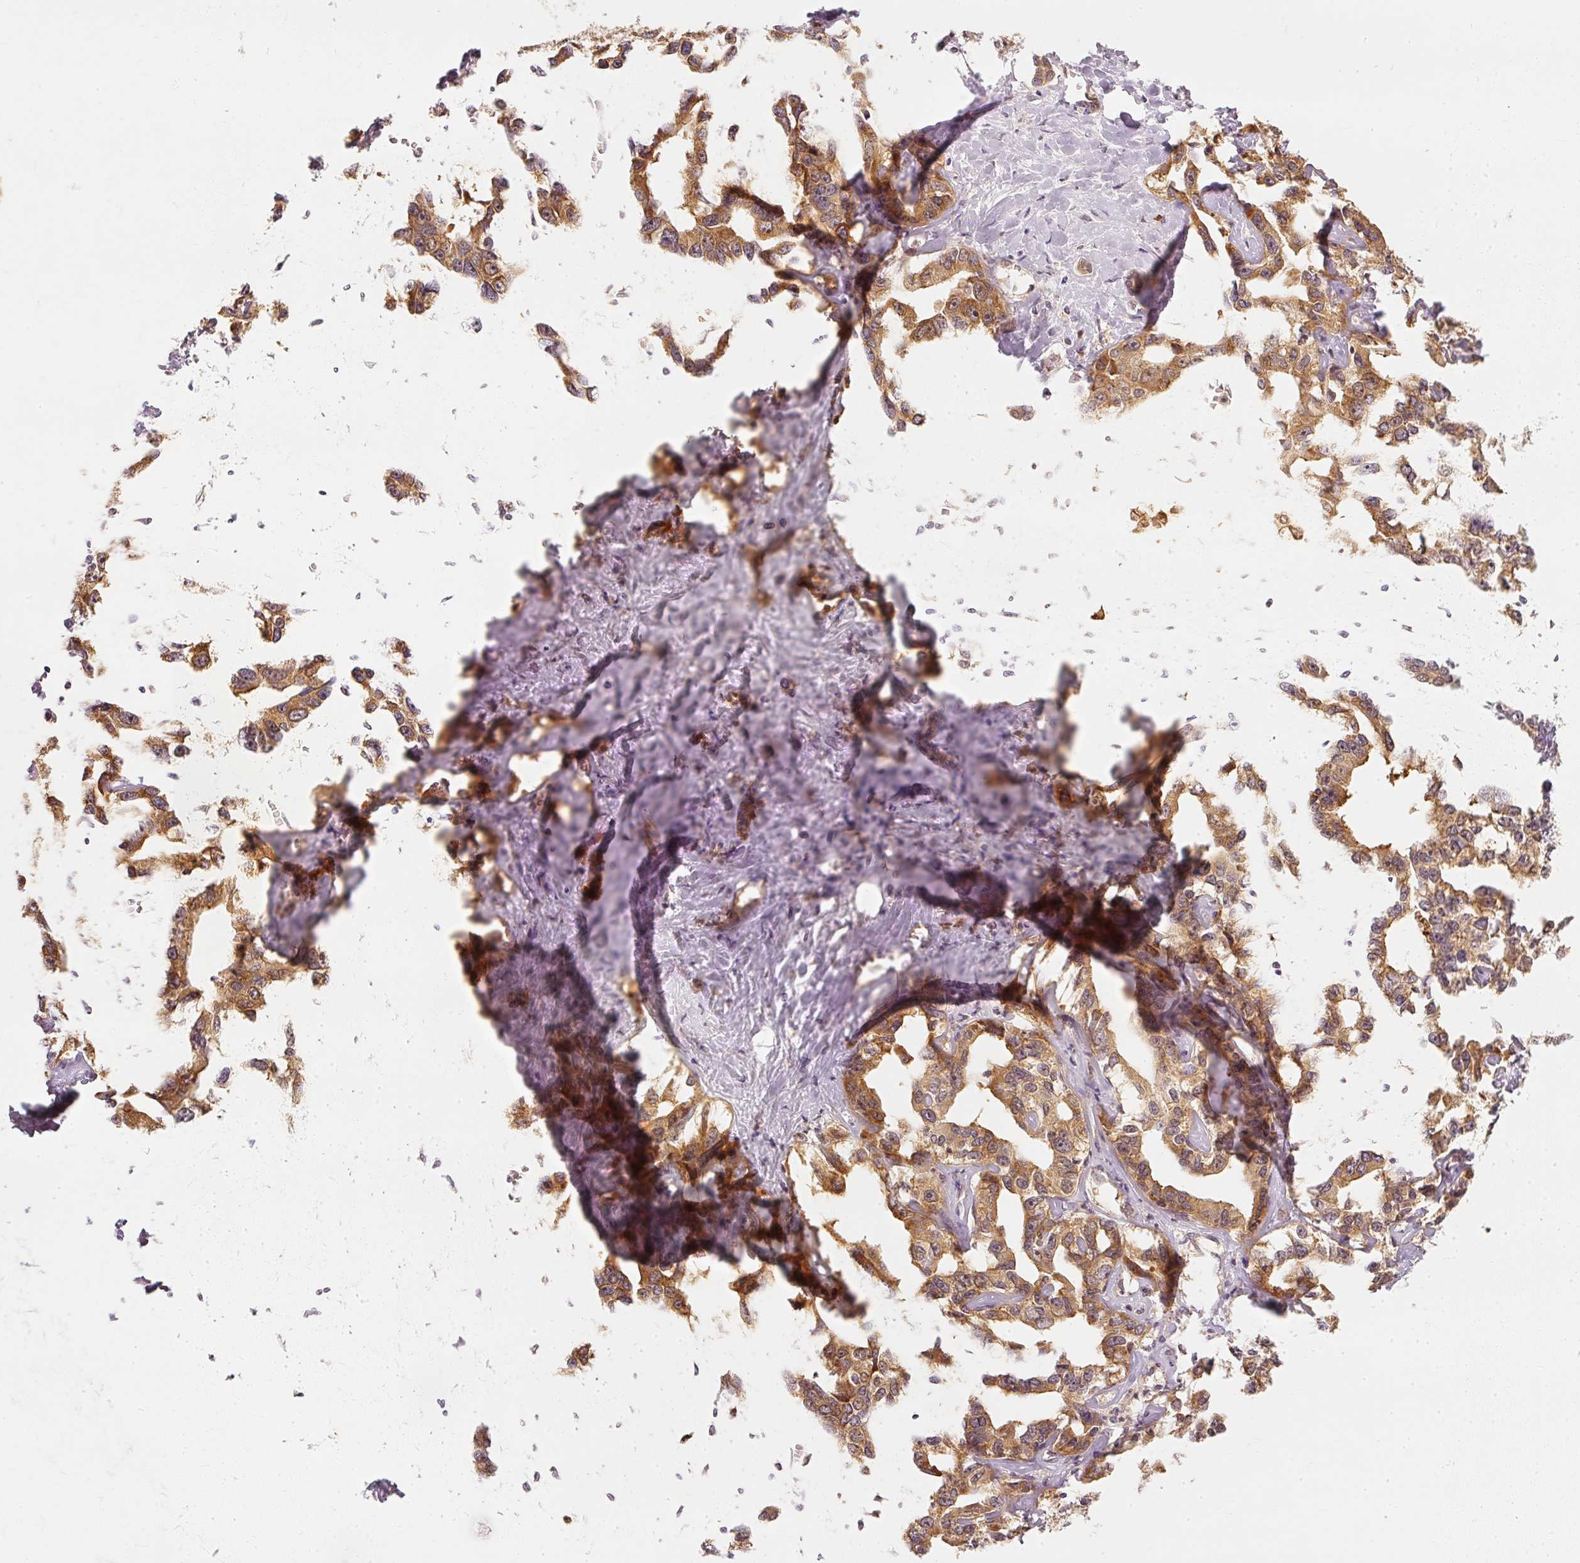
{"staining": {"intensity": "moderate", "quantity": ">75%", "location": "cytoplasmic/membranous"}, "tissue": "liver cancer", "cell_type": "Tumor cells", "image_type": "cancer", "snomed": [{"axis": "morphology", "description": "Cholangiocarcinoma"}, {"axis": "topography", "description": "Liver"}], "caption": "Immunohistochemistry image of neoplastic tissue: human liver cancer stained using IHC demonstrates medium levels of moderate protein expression localized specifically in the cytoplasmic/membranous of tumor cells, appearing as a cytoplasmic/membranous brown color.", "gene": "EEF1A2", "patient": {"sex": "male", "age": 59}}